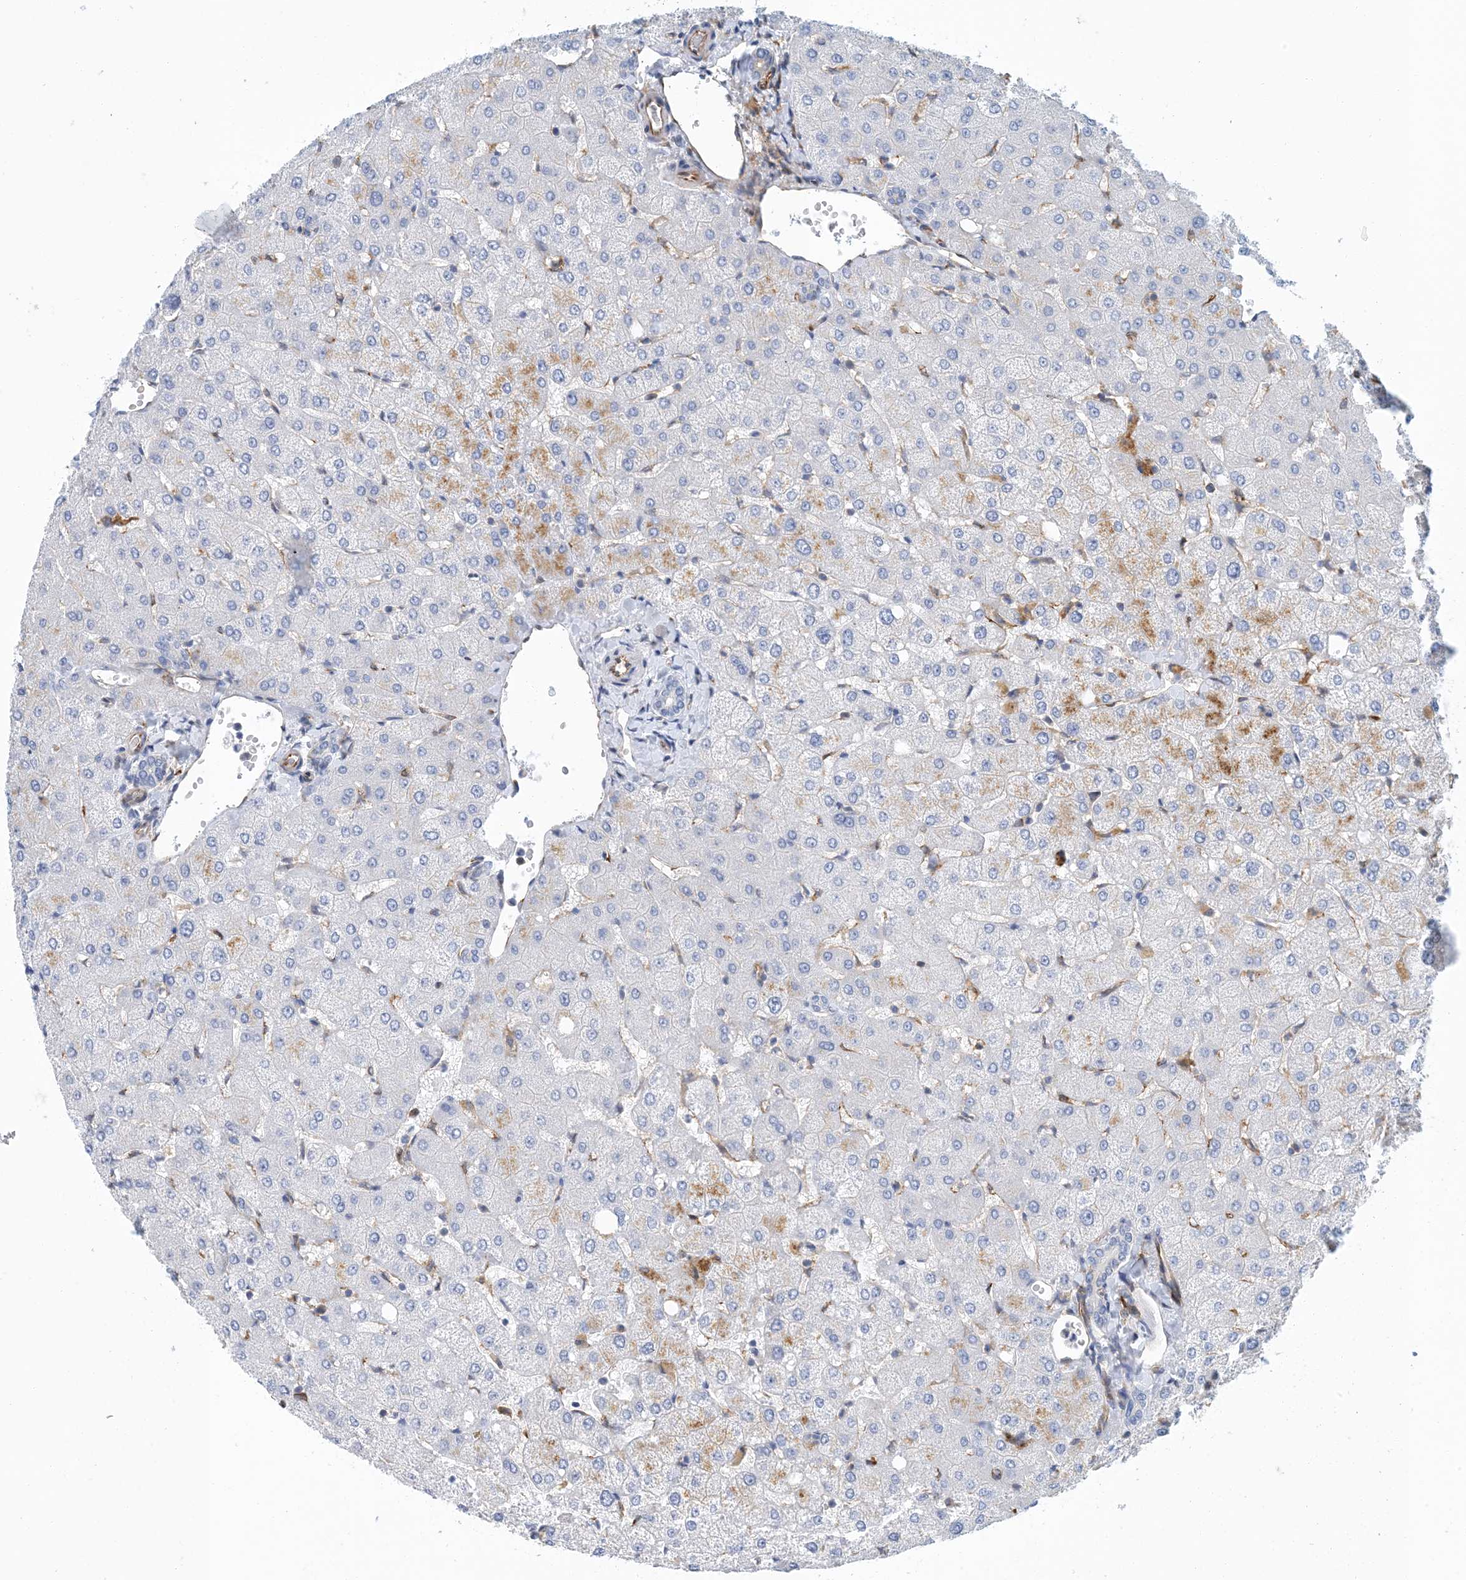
{"staining": {"intensity": "negative", "quantity": "none", "location": "none"}, "tissue": "liver", "cell_type": "Cholangiocytes", "image_type": "normal", "snomed": [{"axis": "morphology", "description": "Normal tissue, NOS"}, {"axis": "topography", "description": "Liver"}], "caption": "Histopathology image shows no significant protein expression in cholangiocytes of normal liver.", "gene": "PCDHA2", "patient": {"sex": "female", "age": 54}}